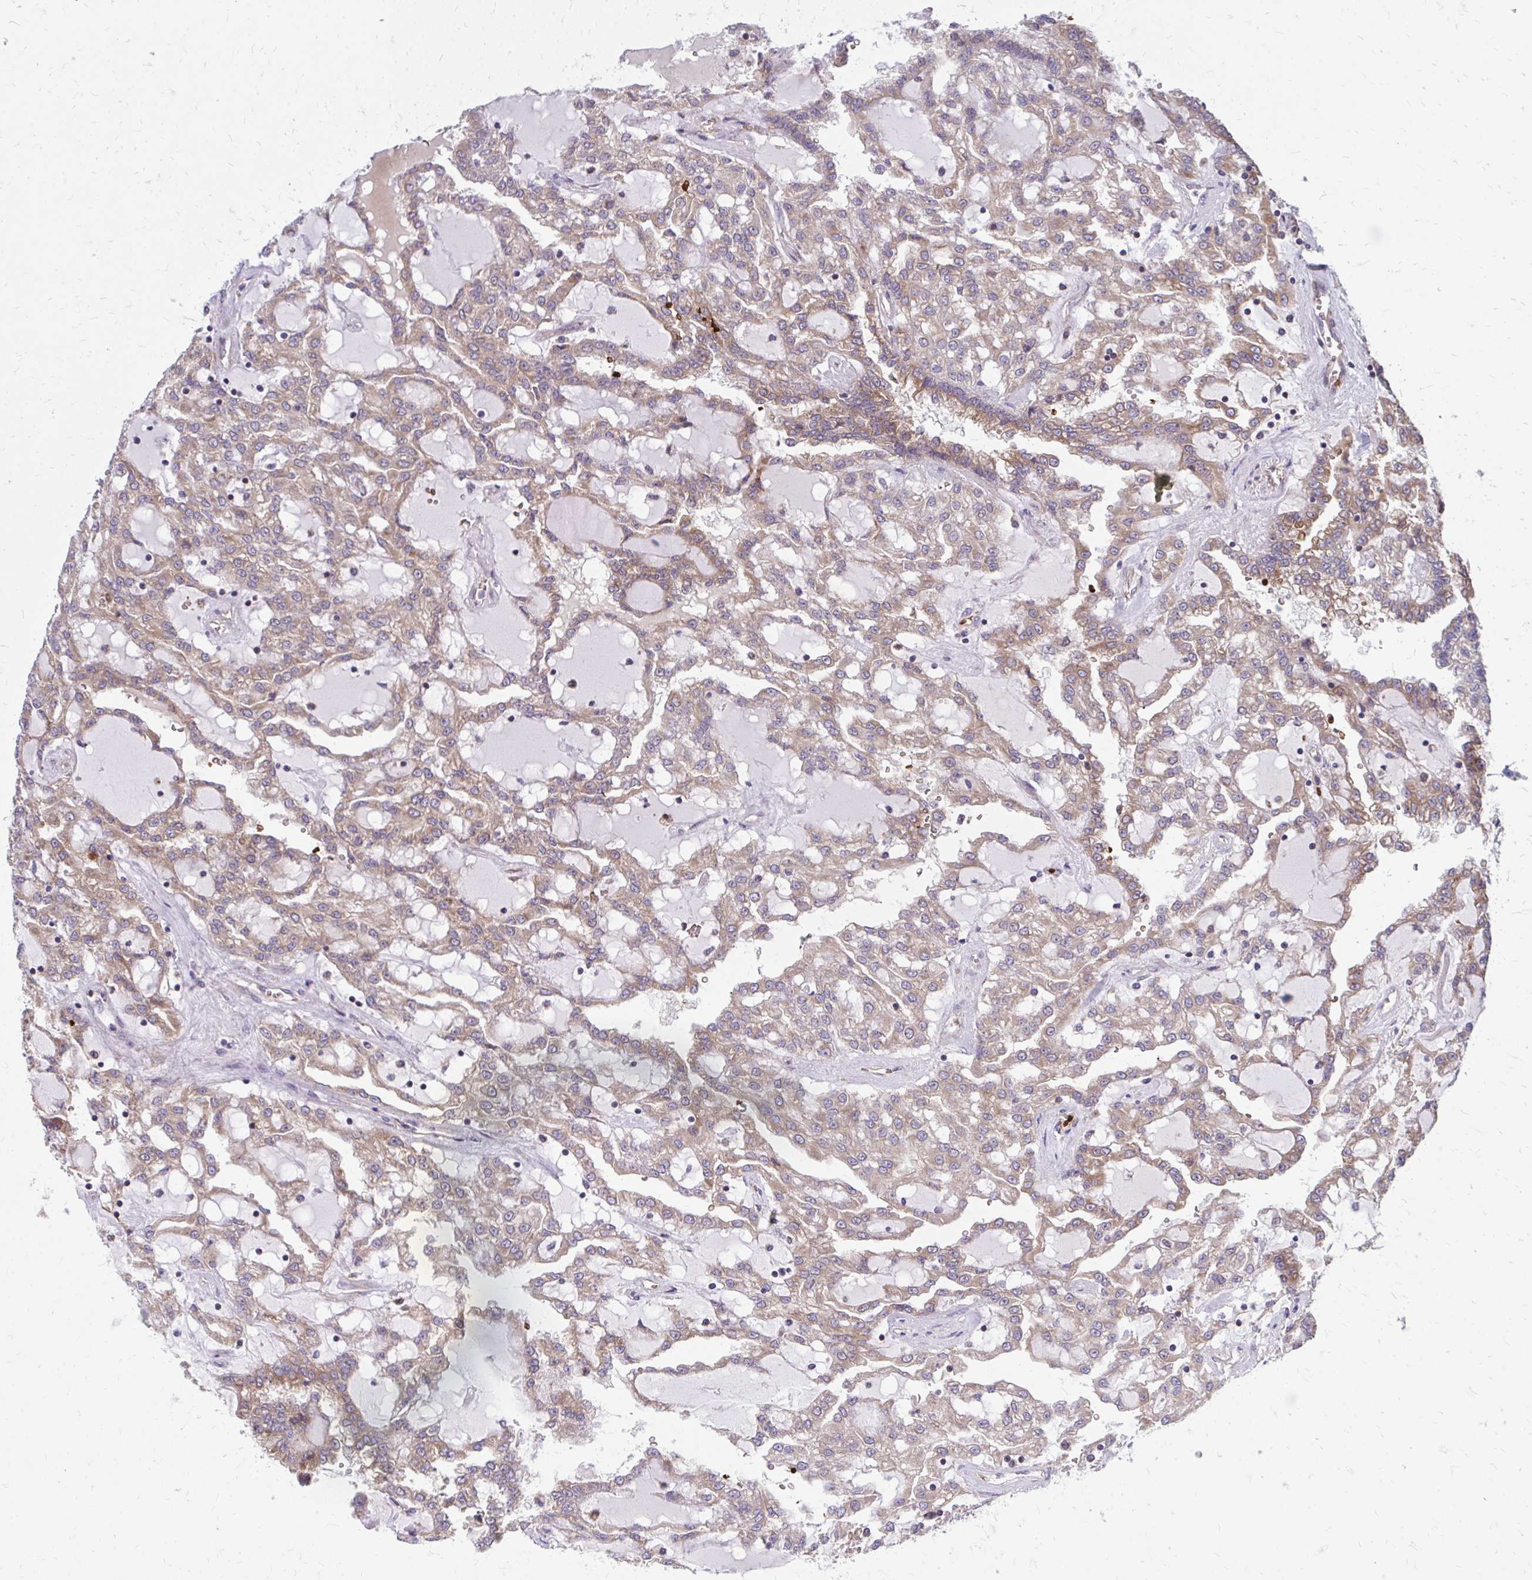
{"staining": {"intensity": "moderate", "quantity": ">75%", "location": "cytoplasmic/membranous"}, "tissue": "renal cancer", "cell_type": "Tumor cells", "image_type": "cancer", "snomed": [{"axis": "morphology", "description": "Adenocarcinoma, NOS"}, {"axis": "topography", "description": "Kidney"}], "caption": "This image exhibits immunohistochemistry (IHC) staining of adenocarcinoma (renal), with medium moderate cytoplasmic/membranous expression in about >75% of tumor cells.", "gene": "PDK4", "patient": {"sex": "male", "age": 63}}